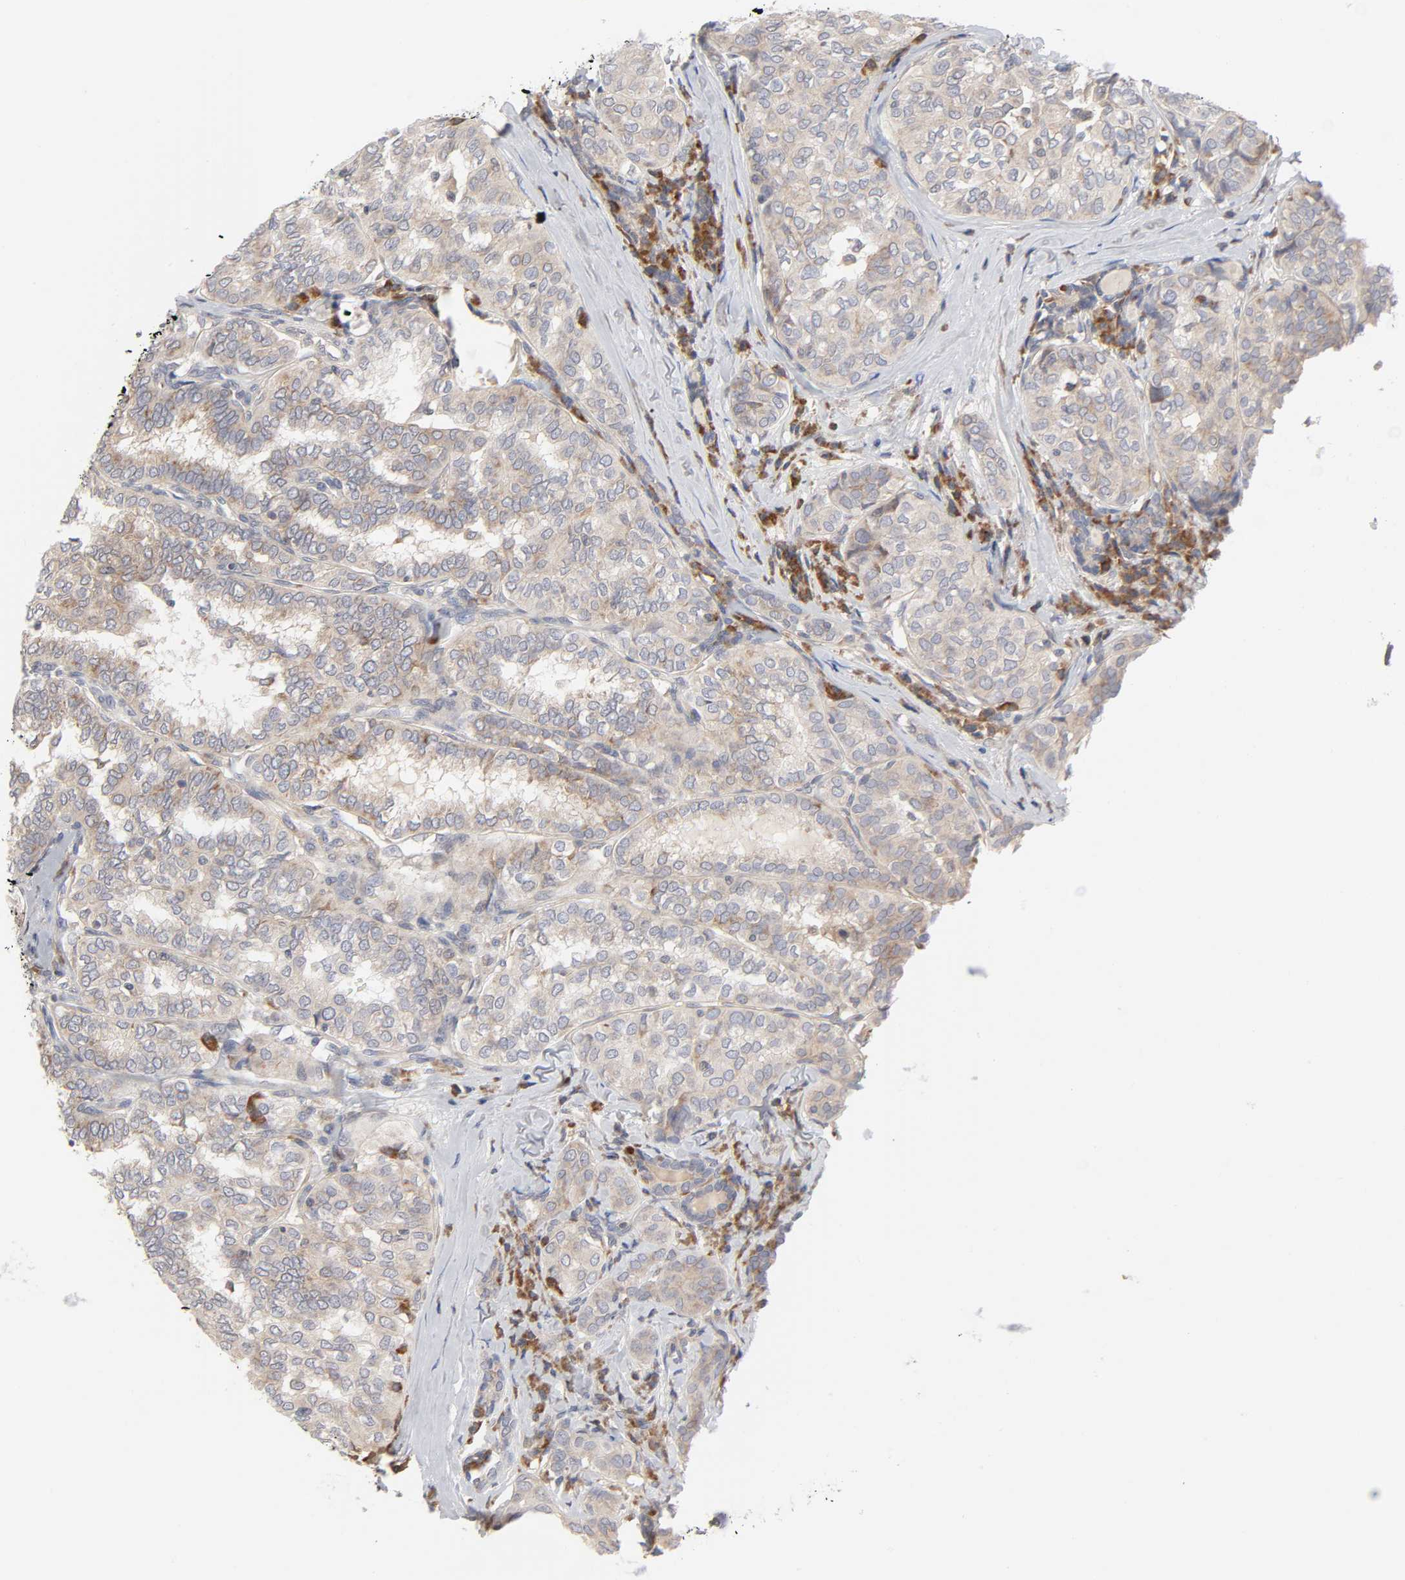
{"staining": {"intensity": "weak", "quantity": ">75%", "location": "cytoplasmic/membranous"}, "tissue": "thyroid cancer", "cell_type": "Tumor cells", "image_type": "cancer", "snomed": [{"axis": "morphology", "description": "Papillary adenocarcinoma, NOS"}, {"axis": "topography", "description": "Thyroid gland"}], "caption": "This histopathology image demonstrates IHC staining of papillary adenocarcinoma (thyroid), with low weak cytoplasmic/membranous expression in about >75% of tumor cells.", "gene": "IL4R", "patient": {"sex": "female", "age": 30}}